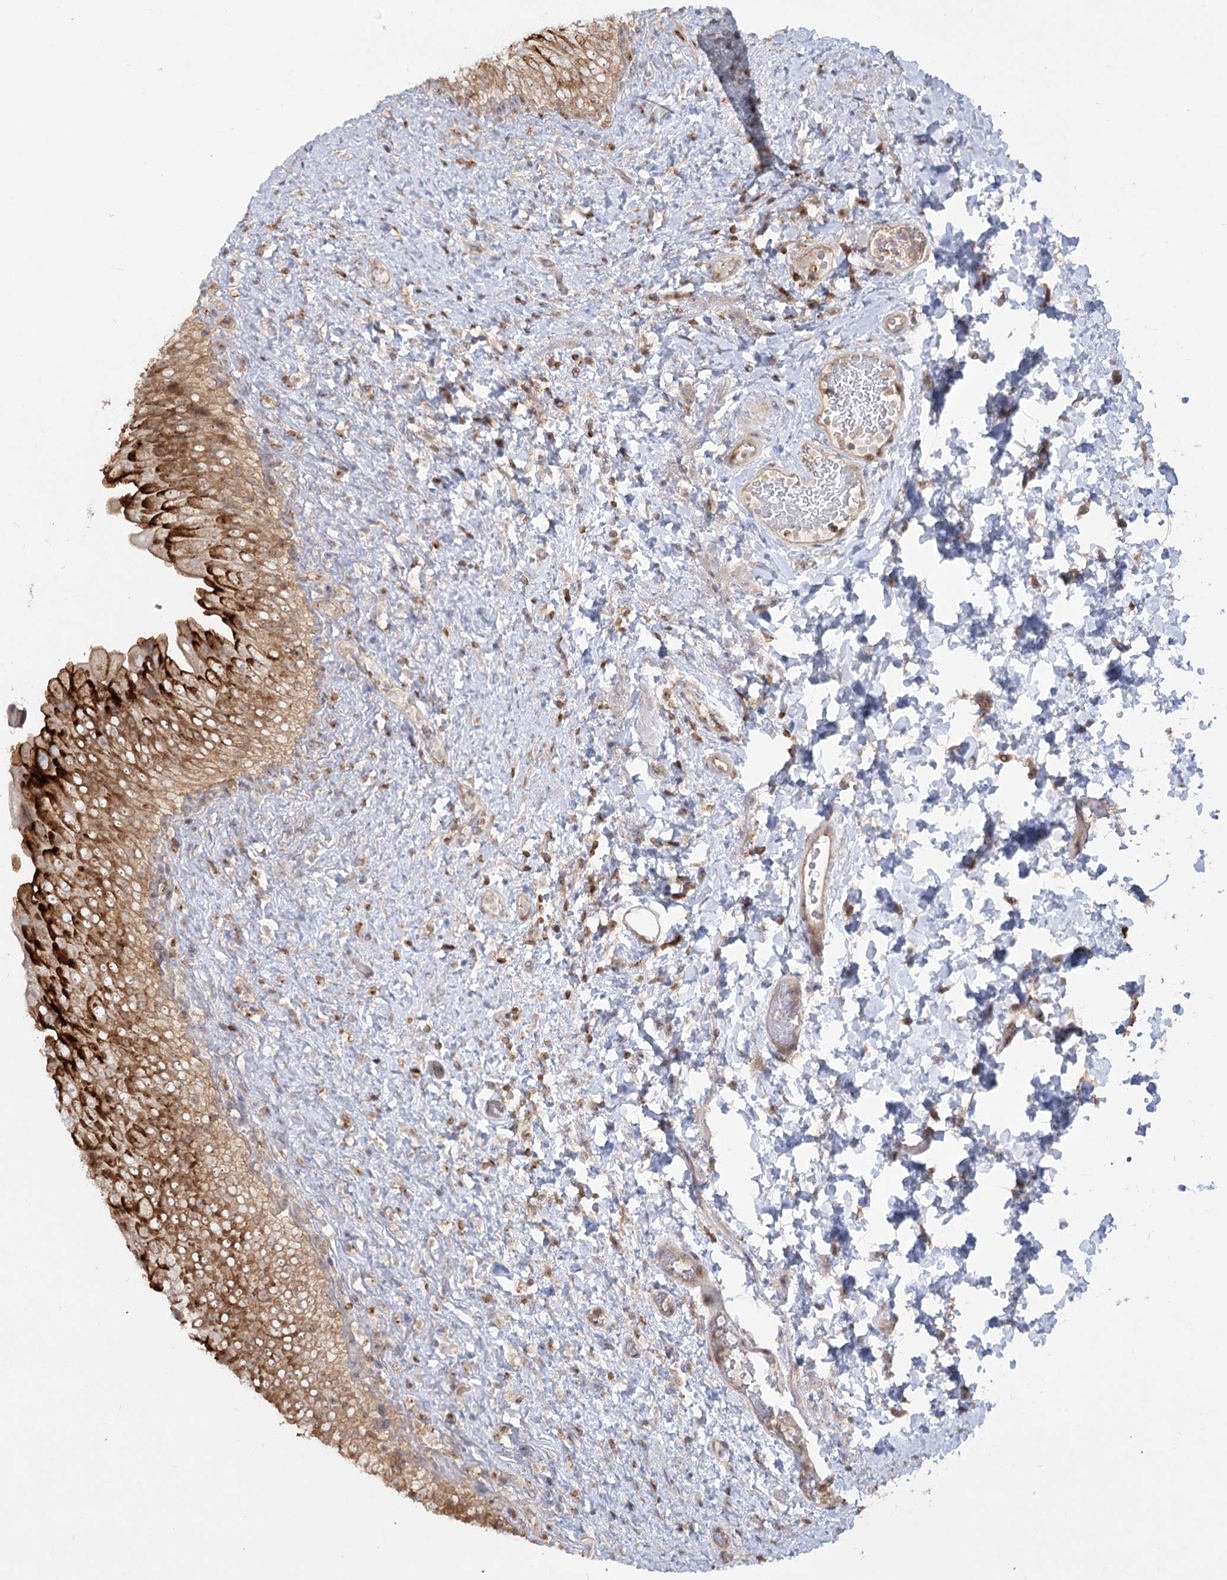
{"staining": {"intensity": "strong", "quantity": ">75%", "location": "cytoplasmic/membranous"}, "tissue": "urinary bladder", "cell_type": "Urothelial cells", "image_type": "normal", "snomed": [{"axis": "morphology", "description": "Normal tissue, NOS"}, {"axis": "topography", "description": "Urinary bladder"}], "caption": "IHC histopathology image of unremarkable urinary bladder stained for a protein (brown), which exhibits high levels of strong cytoplasmic/membranous staining in approximately >75% of urothelial cells.", "gene": "SYTL1", "patient": {"sex": "female", "age": 27}}